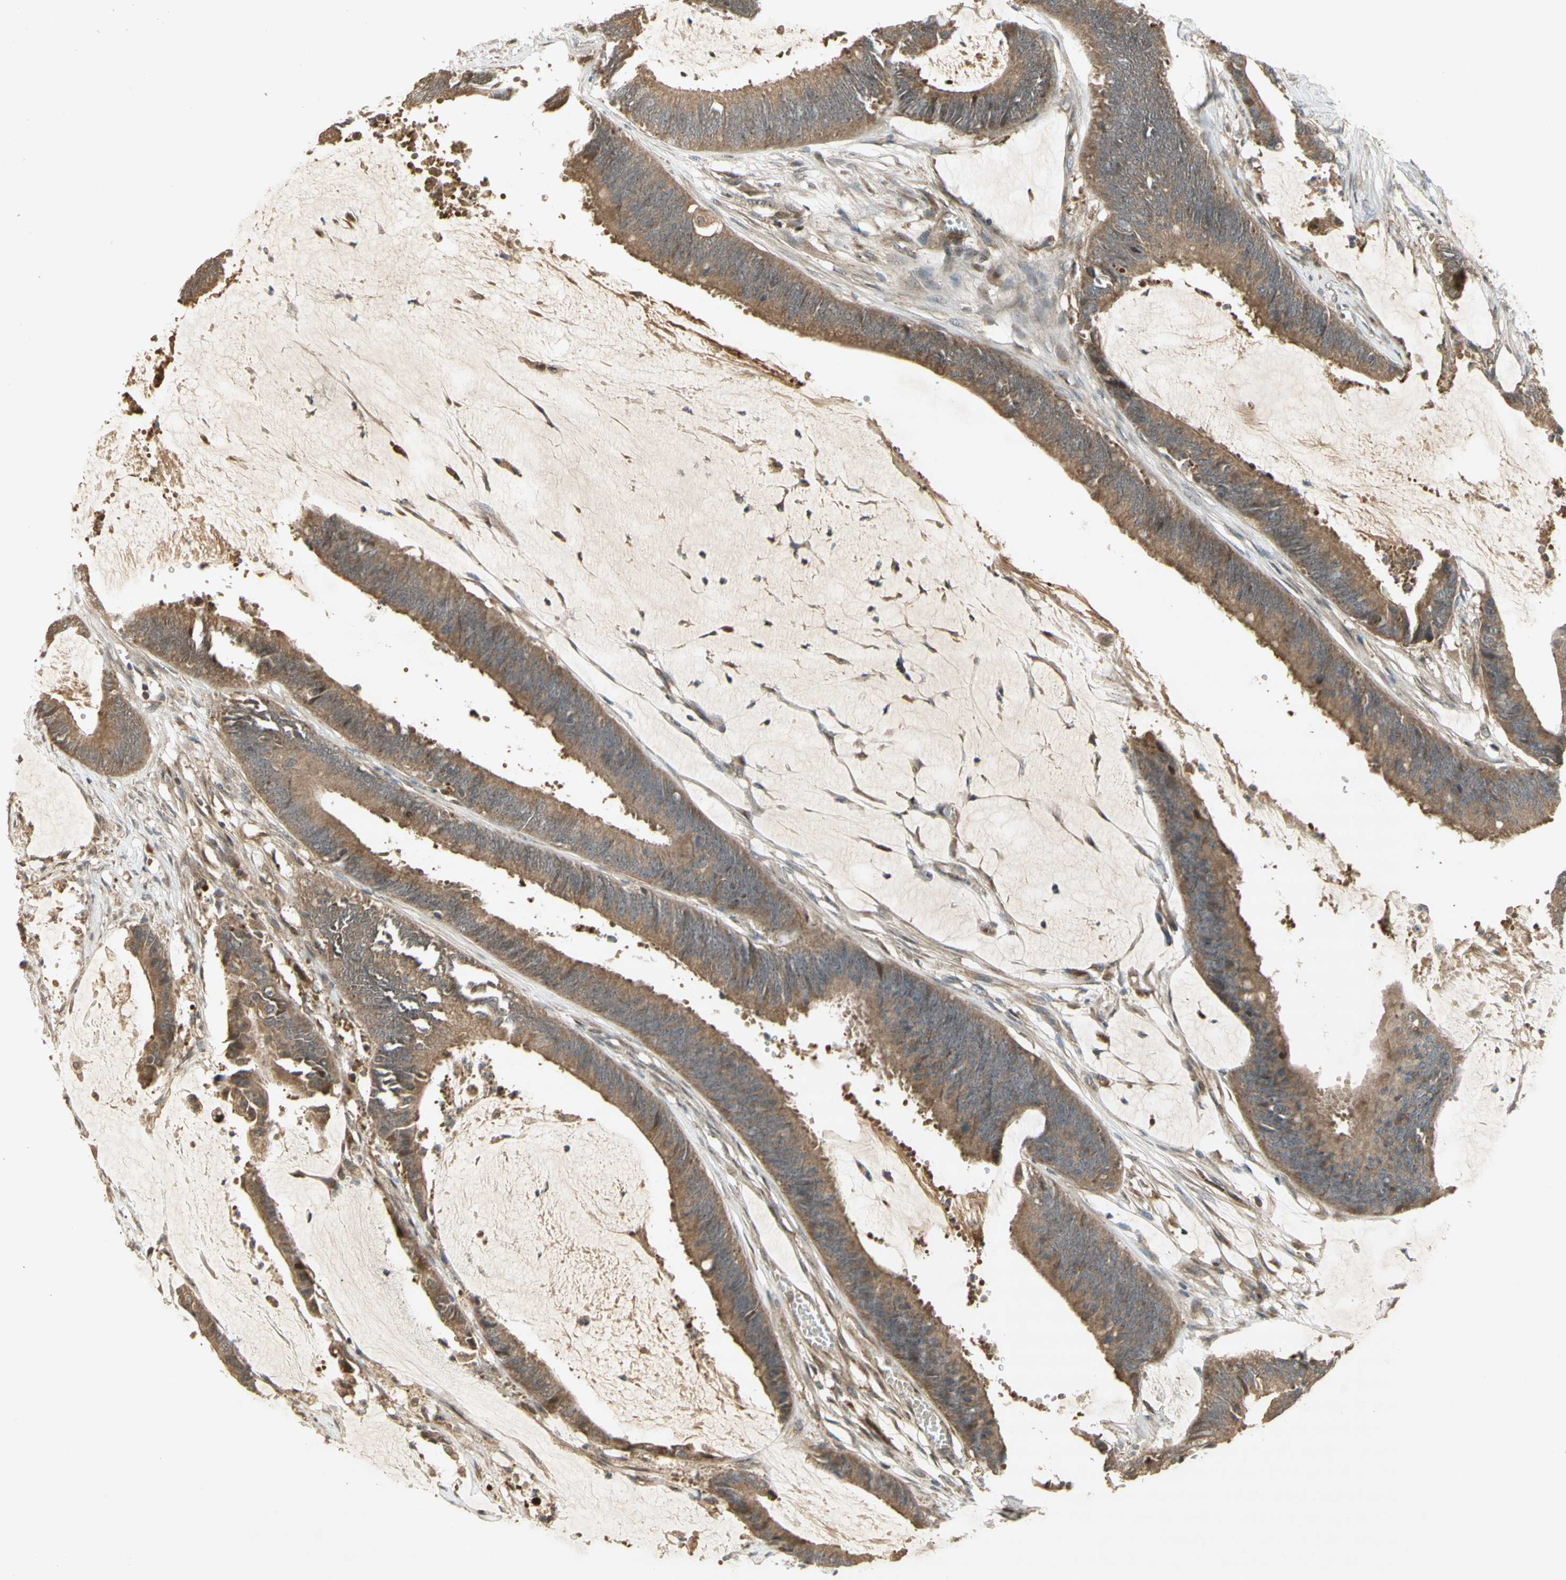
{"staining": {"intensity": "weak", "quantity": ">75%", "location": "cytoplasmic/membranous"}, "tissue": "colorectal cancer", "cell_type": "Tumor cells", "image_type": "cancer", "snomed": [{"axis": "morphology", "description": "Adenocarcinoma, NOS"}, {"axis": "topography", "description": "Rectum"}], "caption": "The micrograph demonstrates staining of colorectal cancer (adenocarcinoma), revealing weak cytoplasmic/membranous protein expression (brown color) within tumor cells. The protein of interest is stained brown, and the nuclei are stained in blue (DAB IHC with brightfield microscopy, high magnification).", "gene": "NRG4", "patient": {"sex": "female", "age": 66}}